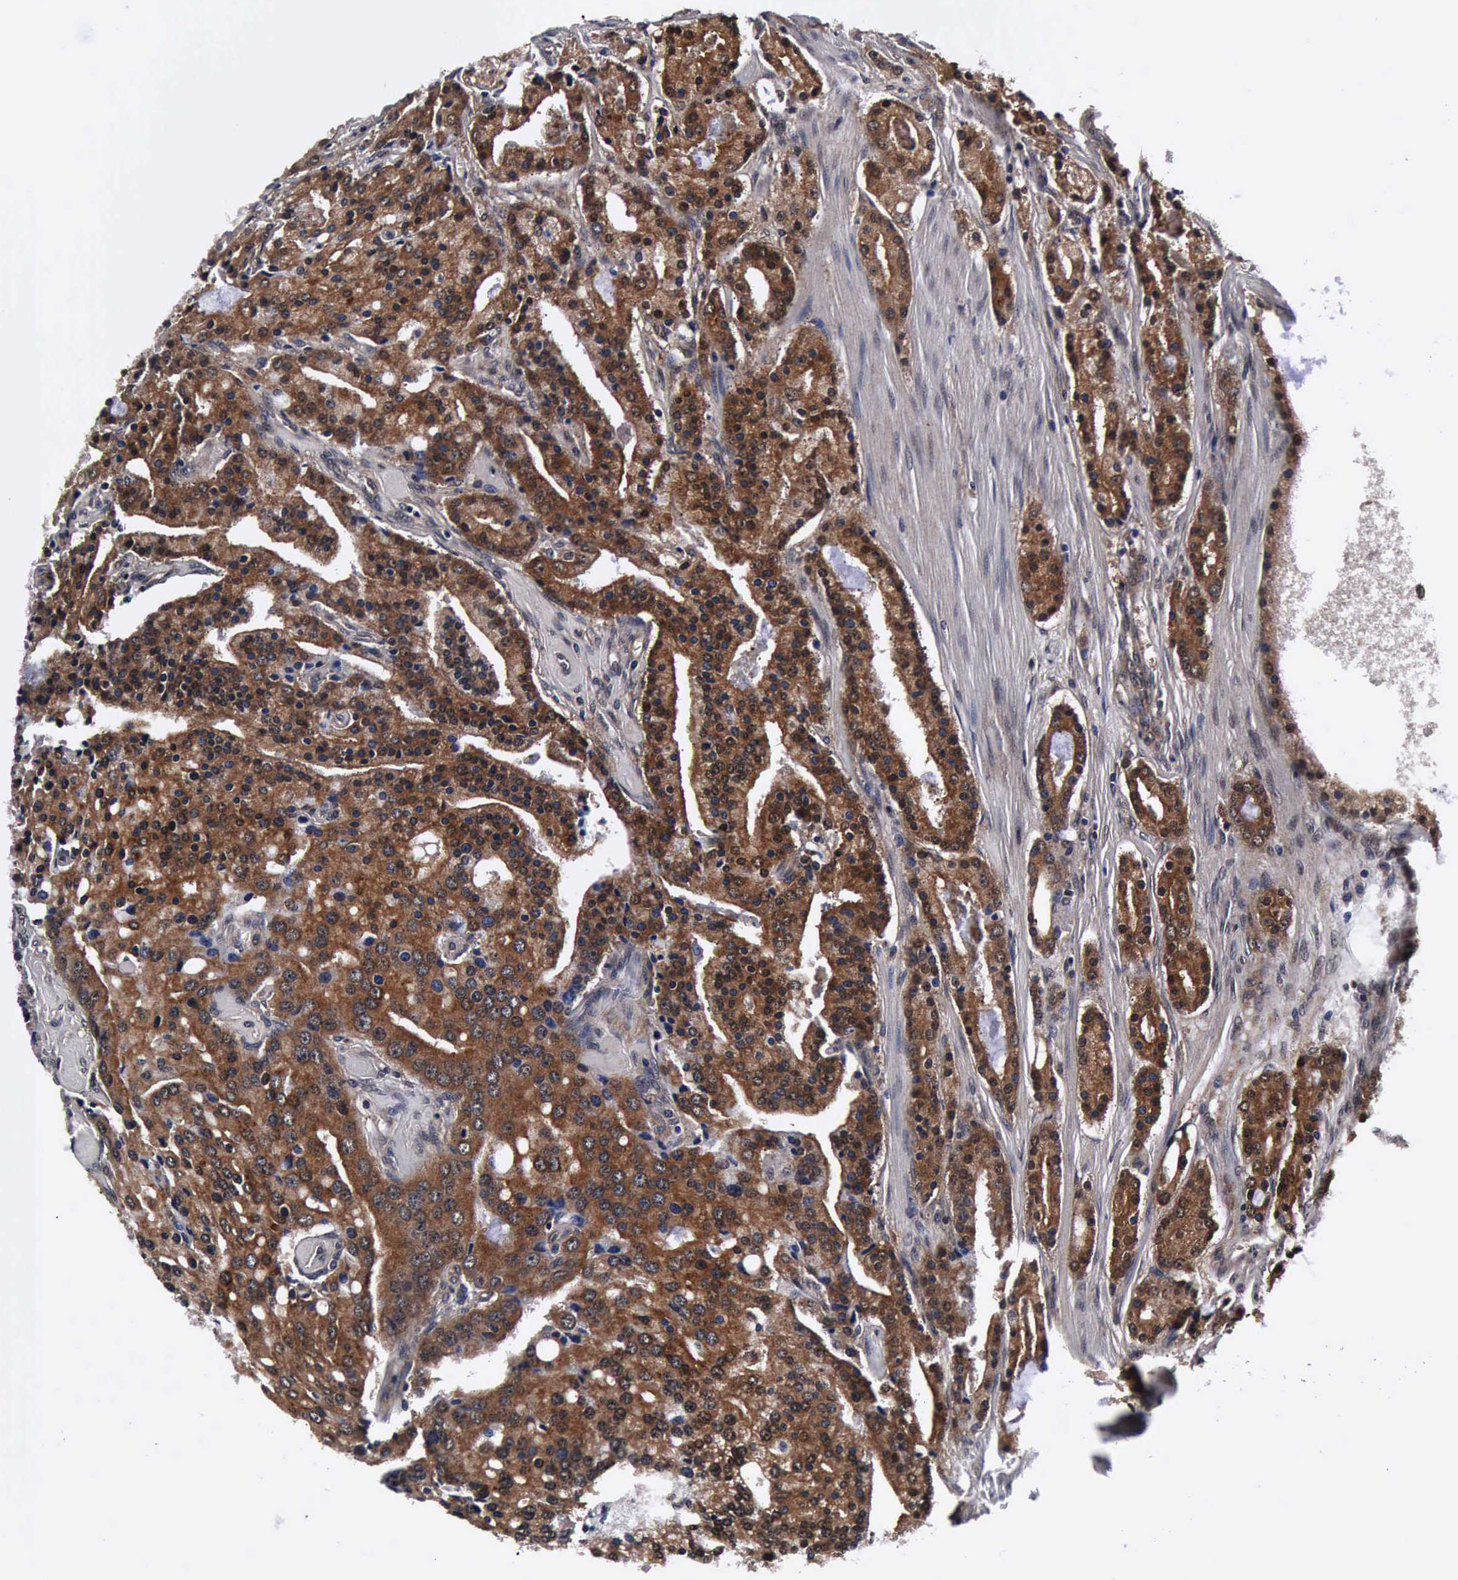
{"staining": {"intensity": "strong", "quantity": ">75%", "location": "cytoplasmic/membranous,nuclear"}, "tissue": "prostate cancer", "cell_type": "Tumor cells", "image_type": "cancer", "snomed": [{"axis": "morphology", "description": "Adenocarcinoma, Medium grade"}, {"axis": "topography", "description": "Prostate"}], "caption": "A brown stain labels strong cytoplasmic/membranous and nuclear expression of a protein in adenocarcinoma (medium-grade) (prostate) tumor cells.", "gene": "UBC", "patient": {"sex": "male", "age": 72}}